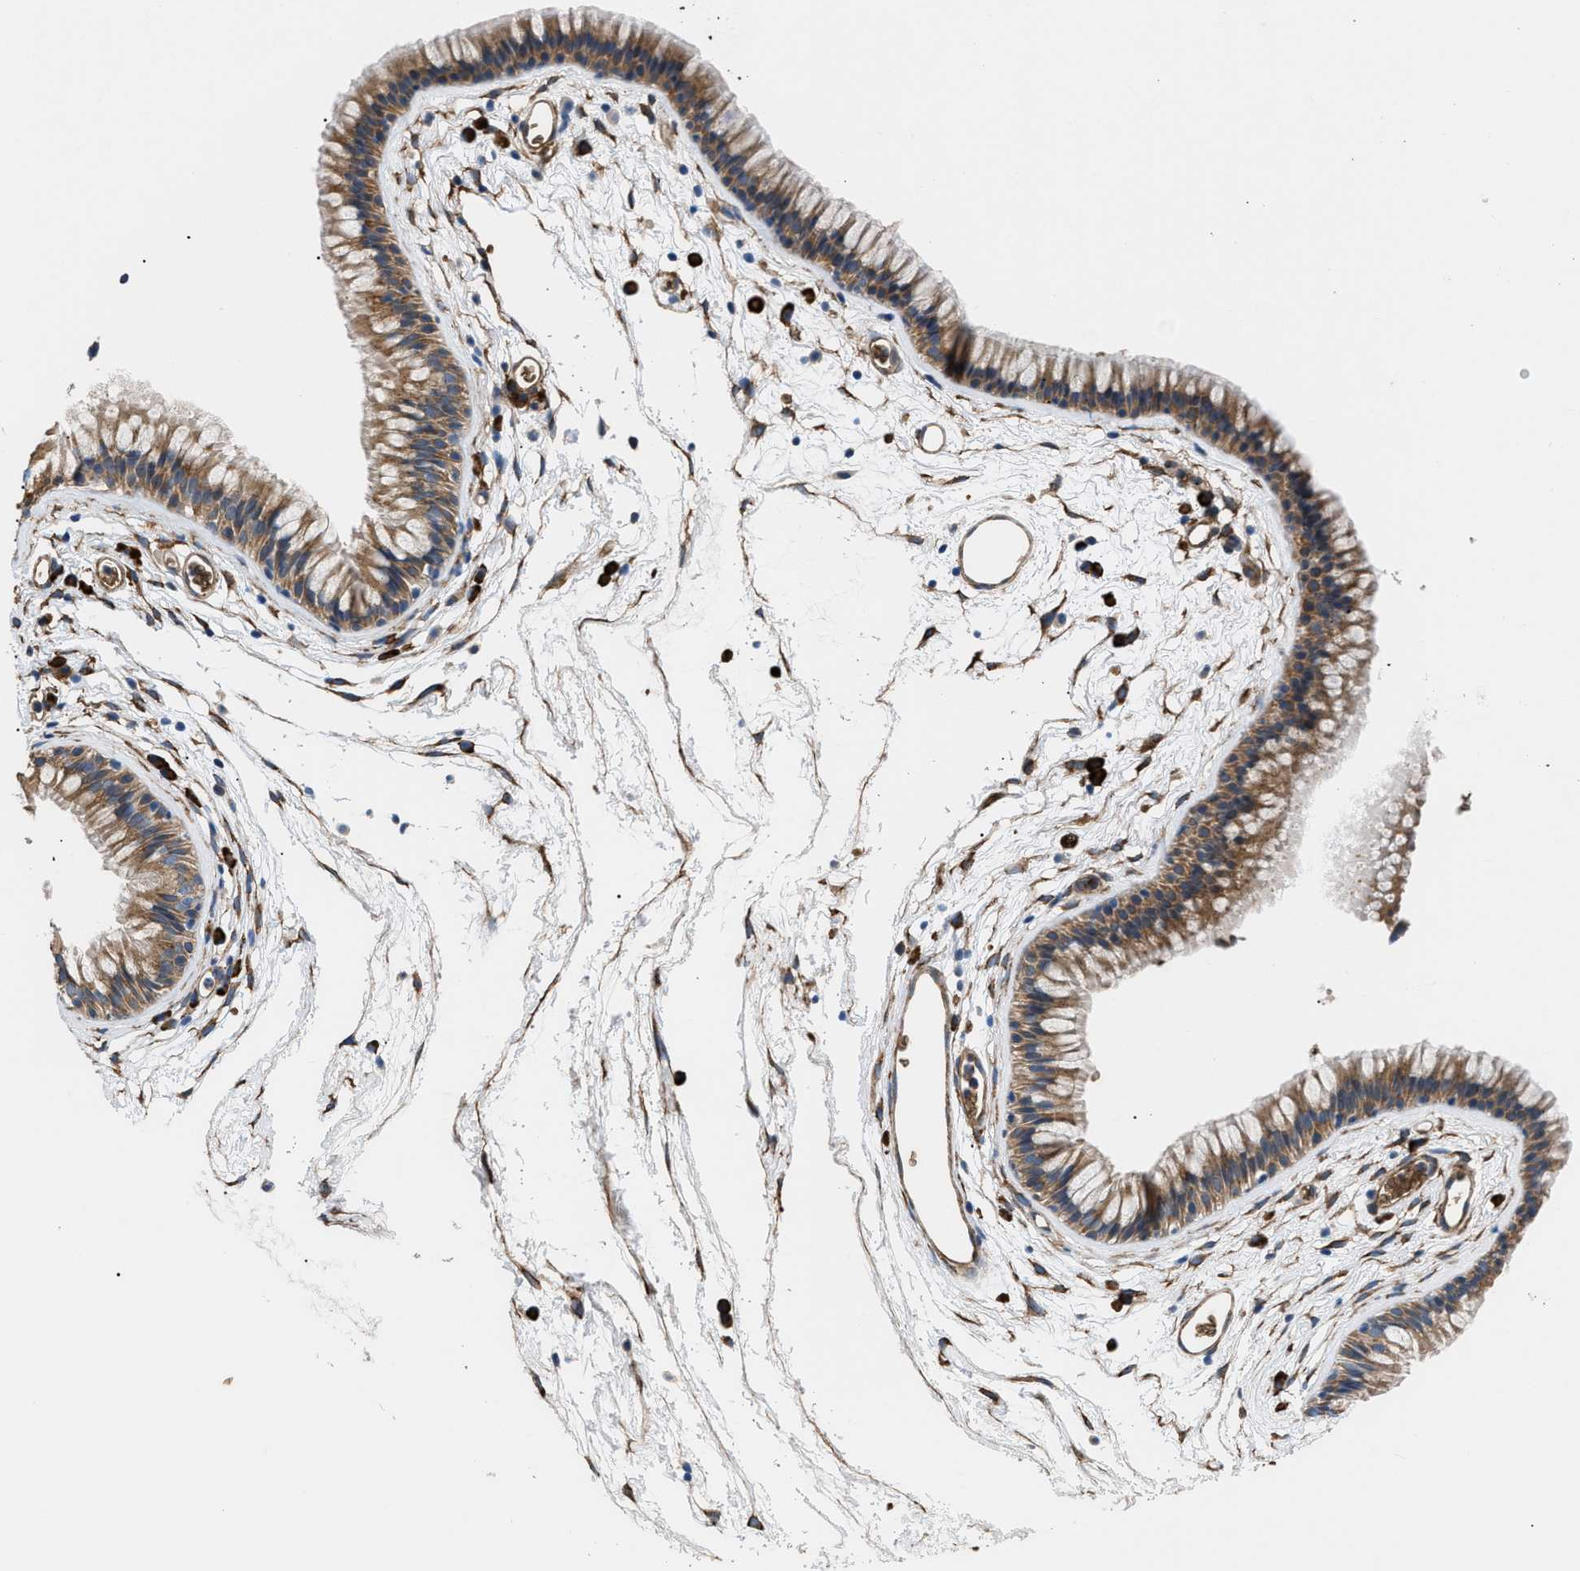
{"staining": {"intensity": "moderate", "quantity": ">75%", "location": "cytoplasmic/membranous"}, "tissue": "nasopharynx", "cell_type": "Respiratory epithelial cells", "image_type": "normal", "snomed": [{"axis": "morphology", "description": "Normal tissue, NOS"}, {"axis": "morphology", "description": "Inflammation, NOS"}, {"axis": "topography", "description": "Nasopharynx"}], "caption": "Nasopharynx stained for a protein (brown) displays moderate cytoplasmic/membranous positive positivity in about >75% of respiratory epithelial cells.", "gene": "MYO10", "patient": {"sex": "male", "age": 48}}